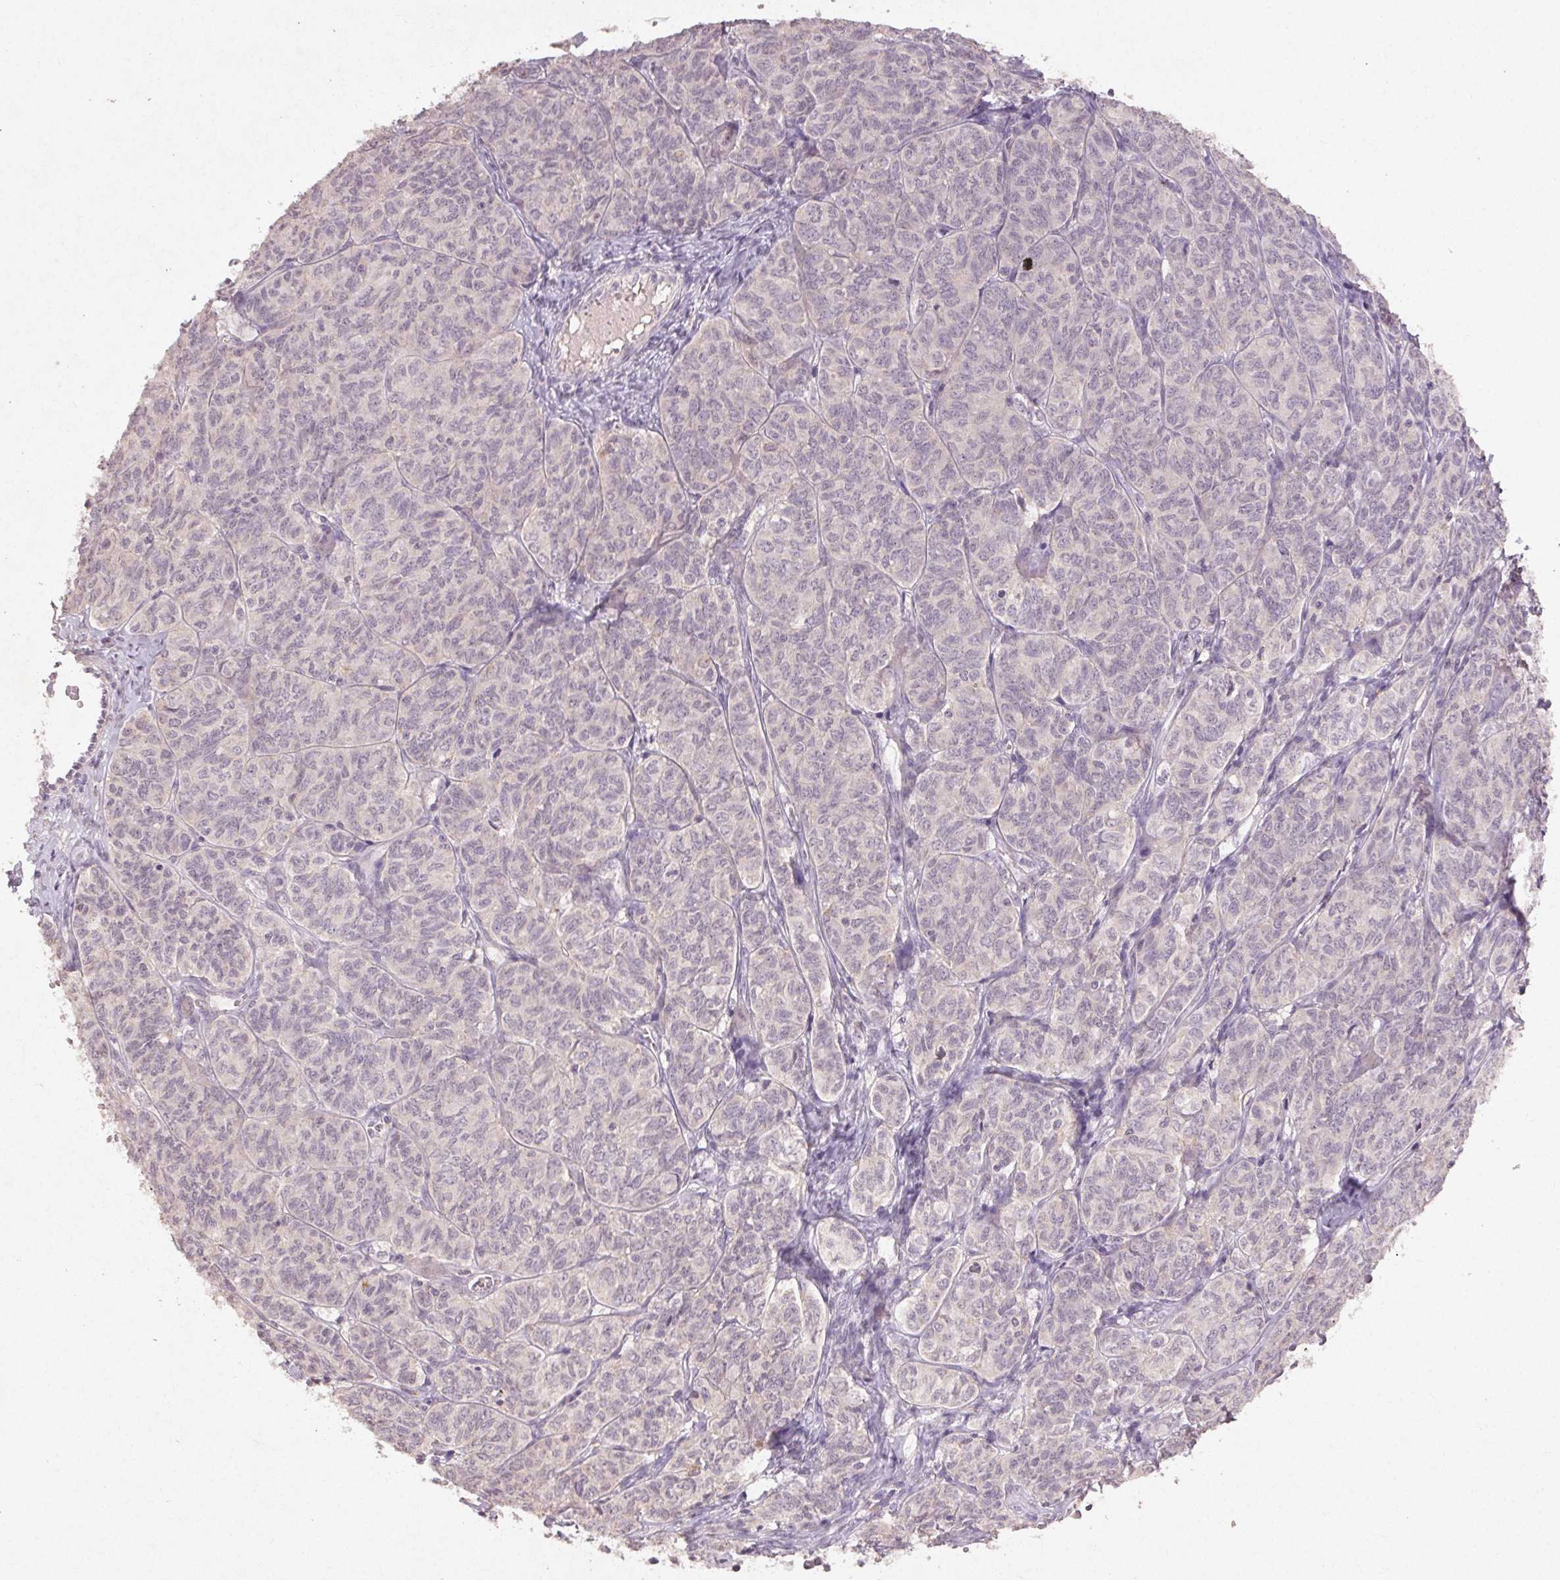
{"staining": {"intensity": "negative", "quantity": "none", "location": "none"}, "tissue": "ovarian cancer", "cell_type": "Tumor cells", "image_type": "cancer", "snomed": [{"axis": "morphology", "description": "Carcinoma, endometroid"}, {"axis": "topography", "description": "Ovary"}], "caption": "This is an immunohistochemistry (IHC) histopathology image of ovarian cancer. There is no positivity in tumor cells.", "gene": "KLRC3", "patient": {"sex": "female", "age": 80}}